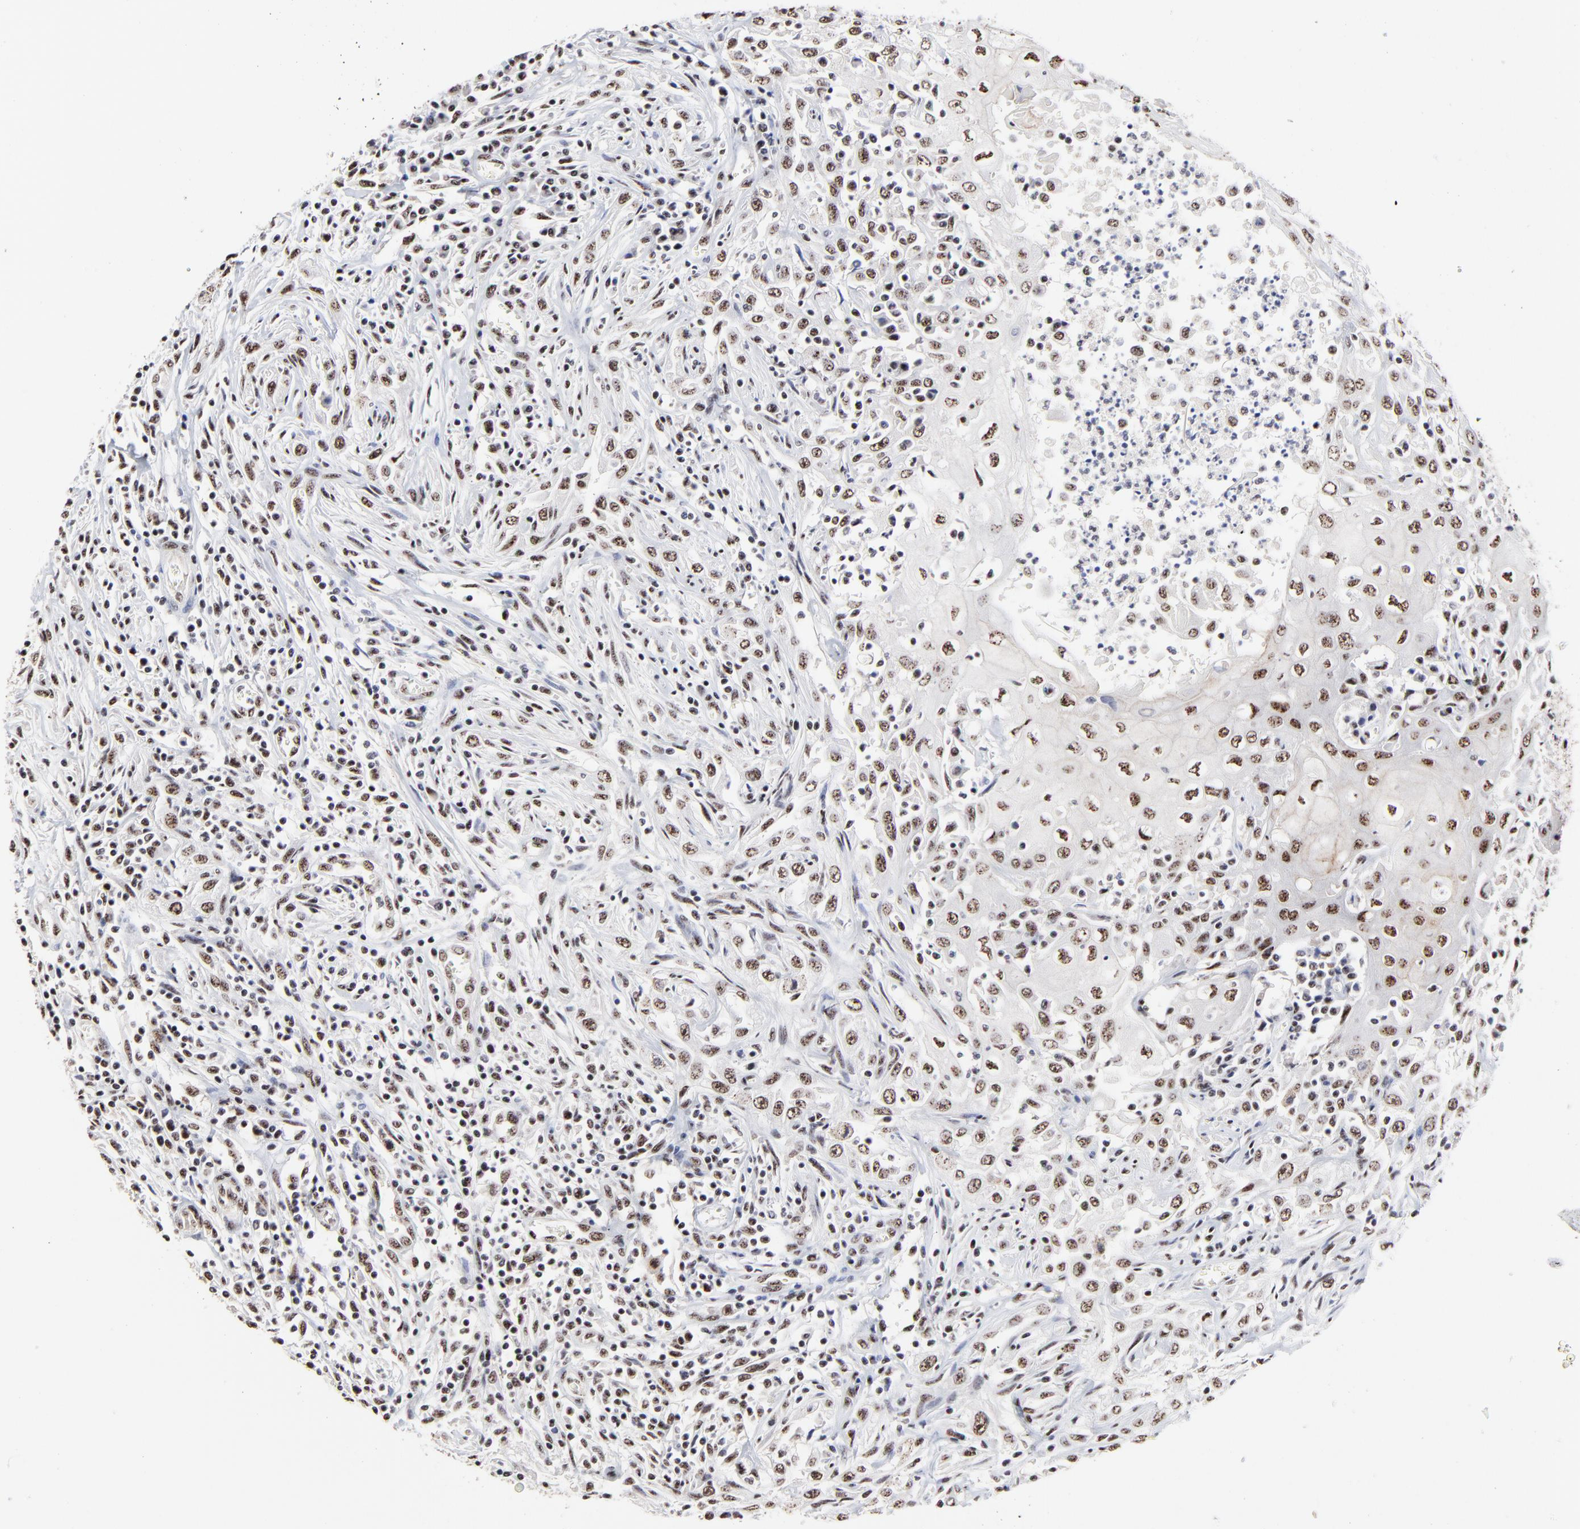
{"staining": {"intensity": "moderate", "quantity": ">75%", "location": "nuclear"}, "tissue": "head and neck cancer", "cell_type": "Tumor cells", "image_type": "cancer", "snomed": [{"axis": "morphology", "description": "Squamous cell carcinoma, NOS"}, {"axis": "topography", "description": "Oral tissue"}, {"axis": "topography", "description": "Head-Neck"}], "caption": "Immunohistochemical staining of head and neck cancer reveals medium levels of moderate nuclear positivity in approximately >75% of tumor cells.", "gene": "MBD4", "patient": {"sex": "female", "age": 76}}